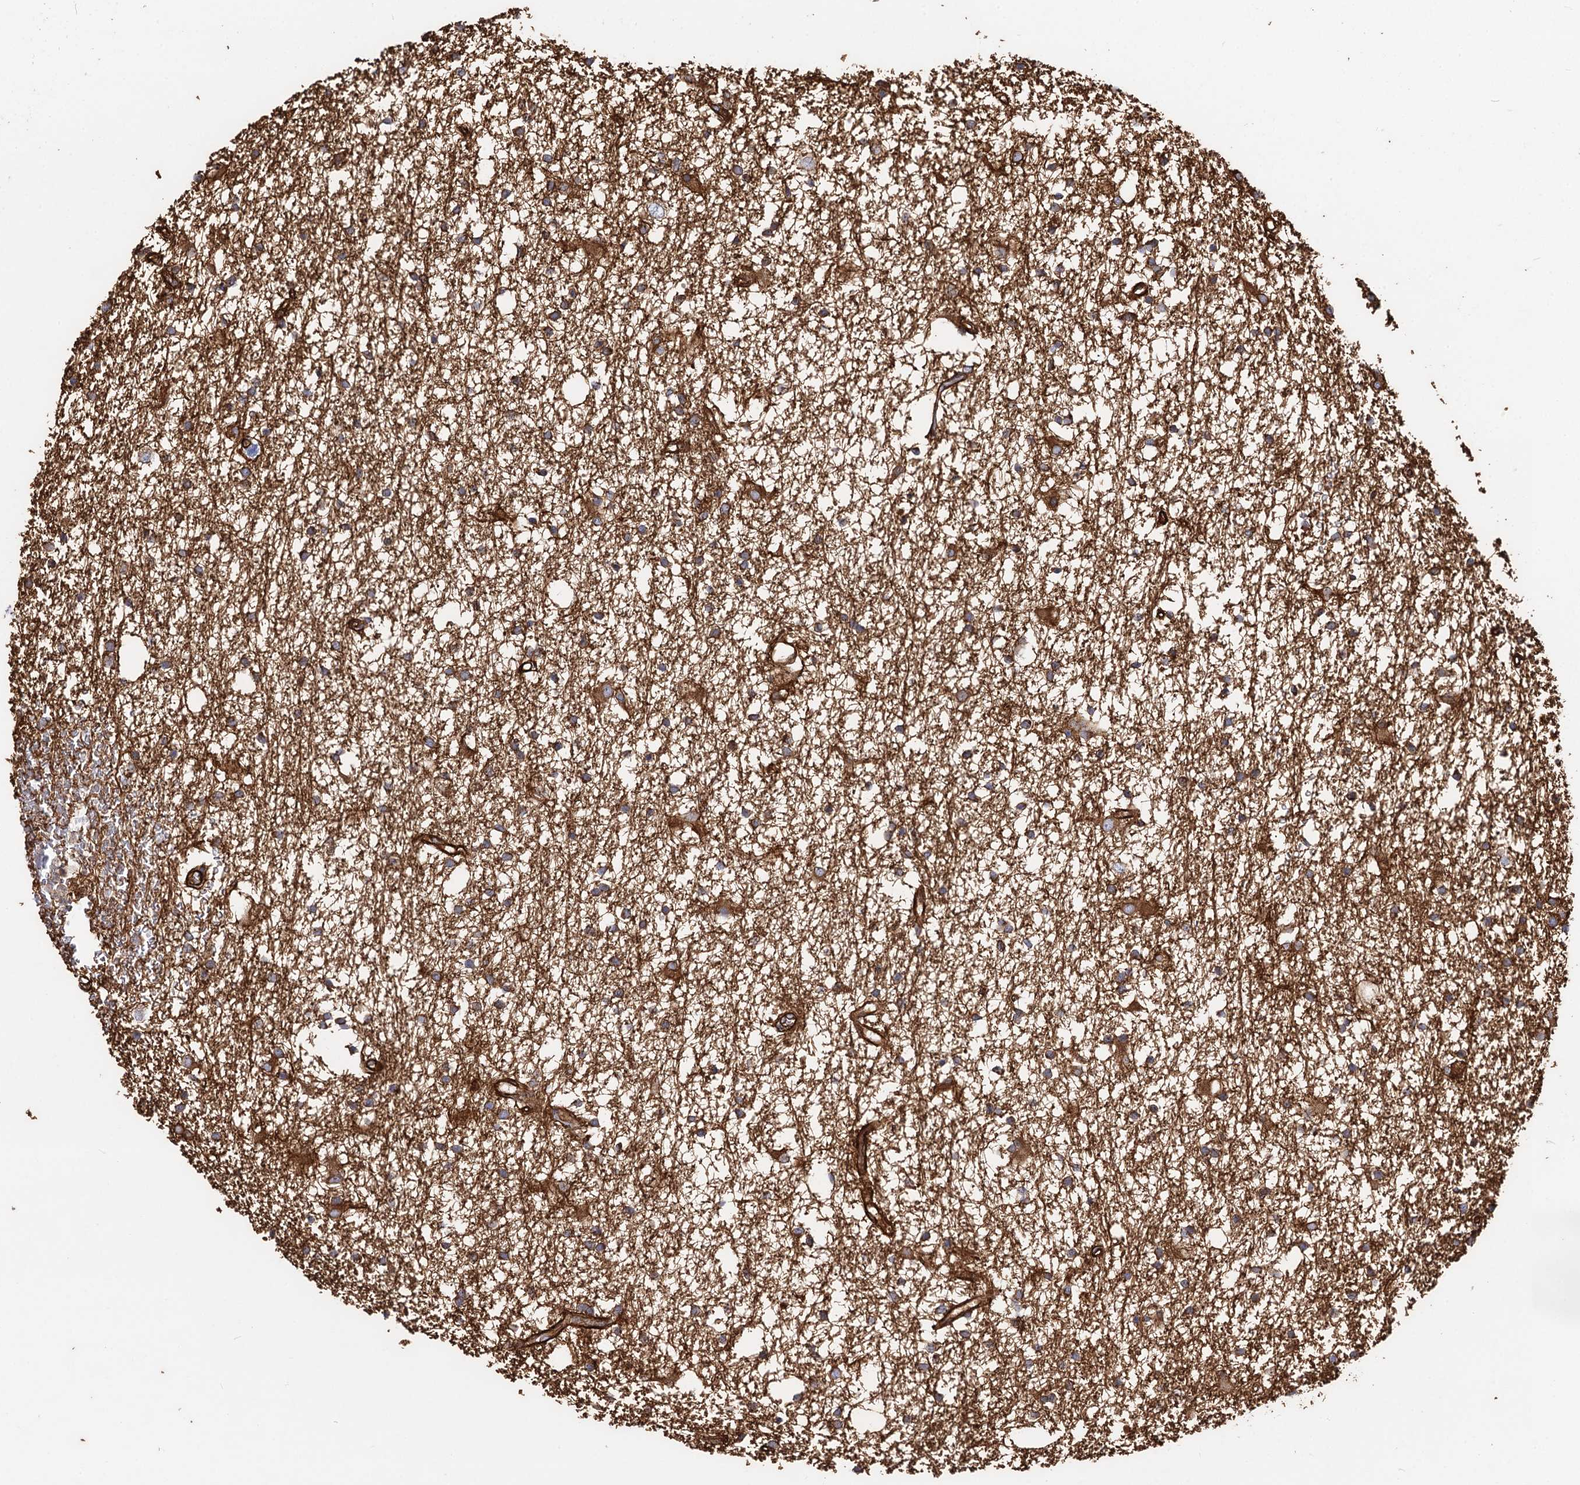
{"staining": {"intensity": "moderate", "quantity": ">75%", "location": "cytoplasmic/membranous"}, "tissue": "glioma", "cell_type": "Tumor cells", "image_type": "cancer", "snomed": [{"axis": "morphology", "description": "Glioma, malignant, High grade"}, {"axis": "topography", "description": "Brain"}], "caption": "The micrograph displays immunohistochemical staining of glioma. There is moderate cytoplasmic/membranous staining is identified in approximately >75% of tumor cells.", "gene": "CIP2A", "patient": {"sex": "male", "age": 77}}